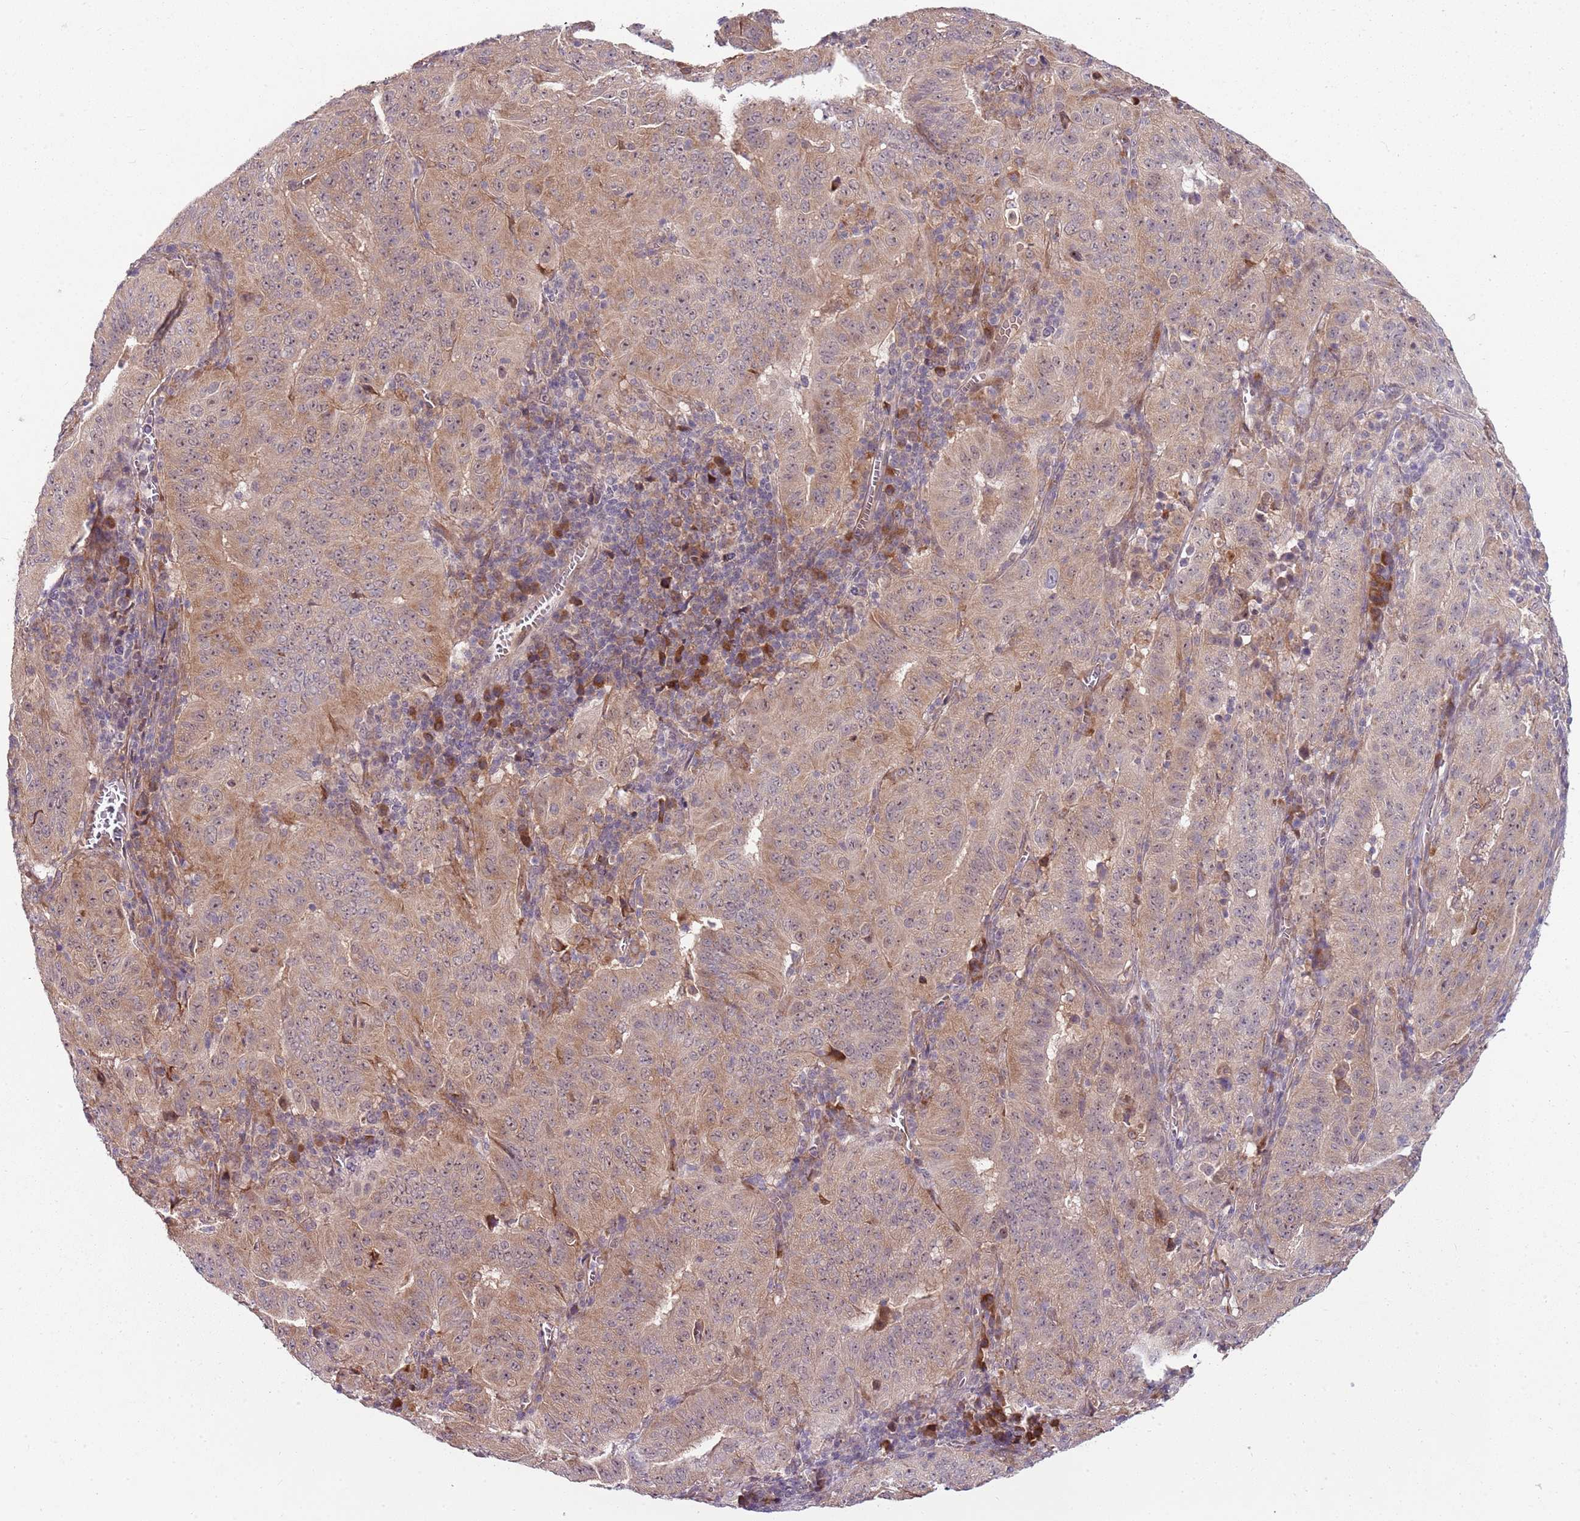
{"staining": {"intensity": "moderate", "quantity": ">75%", "location": "cytoplasmic/membranous"}, "tissue": "pancreatic cancer", "cell_type": "Tumor cells", "image_type": "cancer", "snomed": [{"axis": "morphology", "description": "Adenocarcinoma, NOS"}, {"axis": "topography", "description": "Pancreas"}], "caption": "DAB (3,3'-diaminobenzidine) immunohistochemical staining of human pancreatic cancer reveals moderate cytoplasmic/membranous protein staining in approximately >75% of tumor cells.", "gene": "FBXL22", "patient": {"sex": "male", "age": 63}}